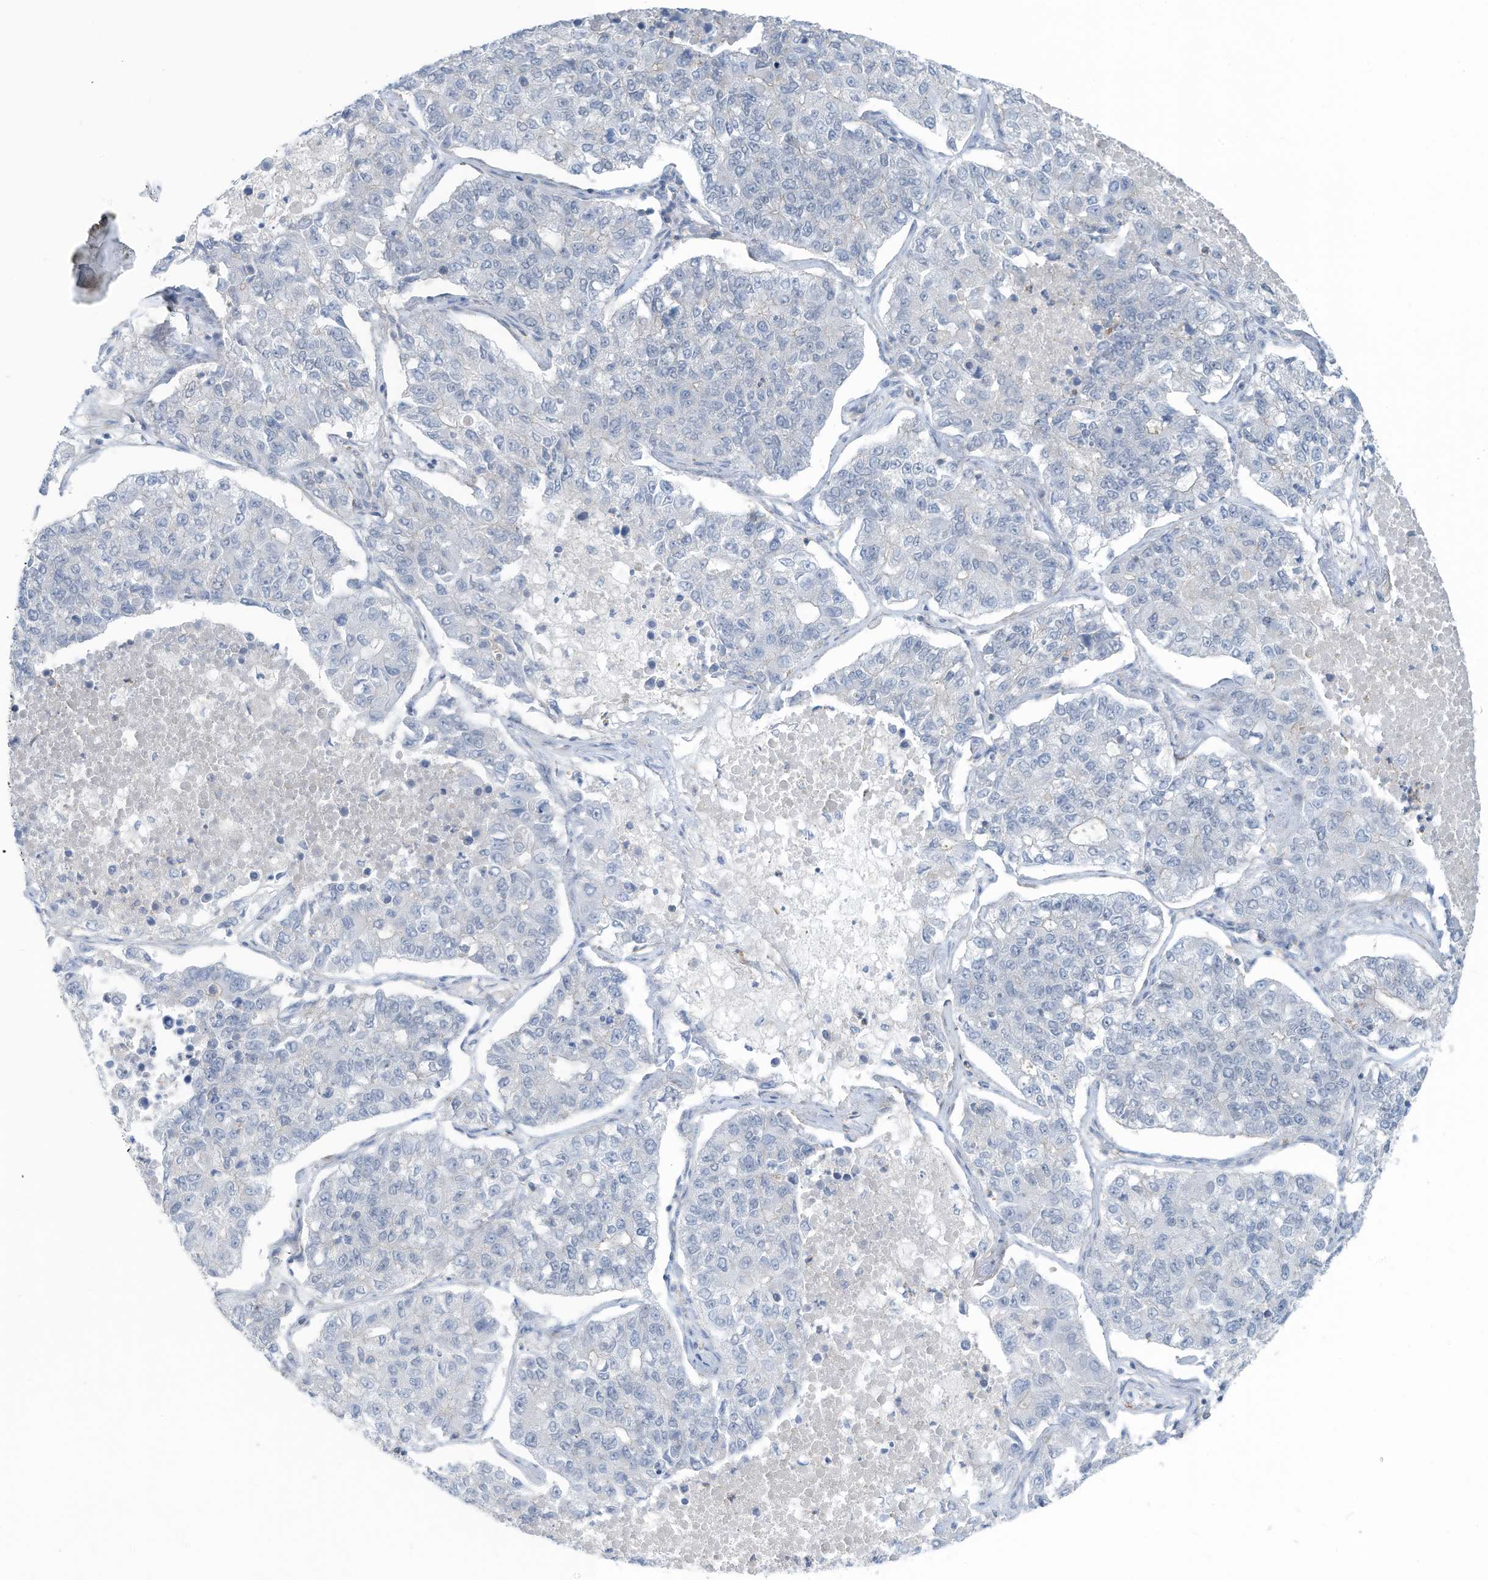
{"staining": {"intensity": "negative", "quantity": "none", "location": "none"}, "tissue": "lung cancer", "cell_type": "Tumor cells", "image_type": "cancer", "snomed": [{"axis": "morphology", "description": "Adenocarcinoma, NOS"}, {"axis": "topography", "description": "Lung"}], "caption": "Lung cancer was stained to show a protein in brown. There is no significant expression in tumor cells. The staining is performed using DAB brown chromogen with nuclei counter-stained in using hematoxylin.", "gene": "ZNF846", "patient": {"sex": "male", "age": 49}}